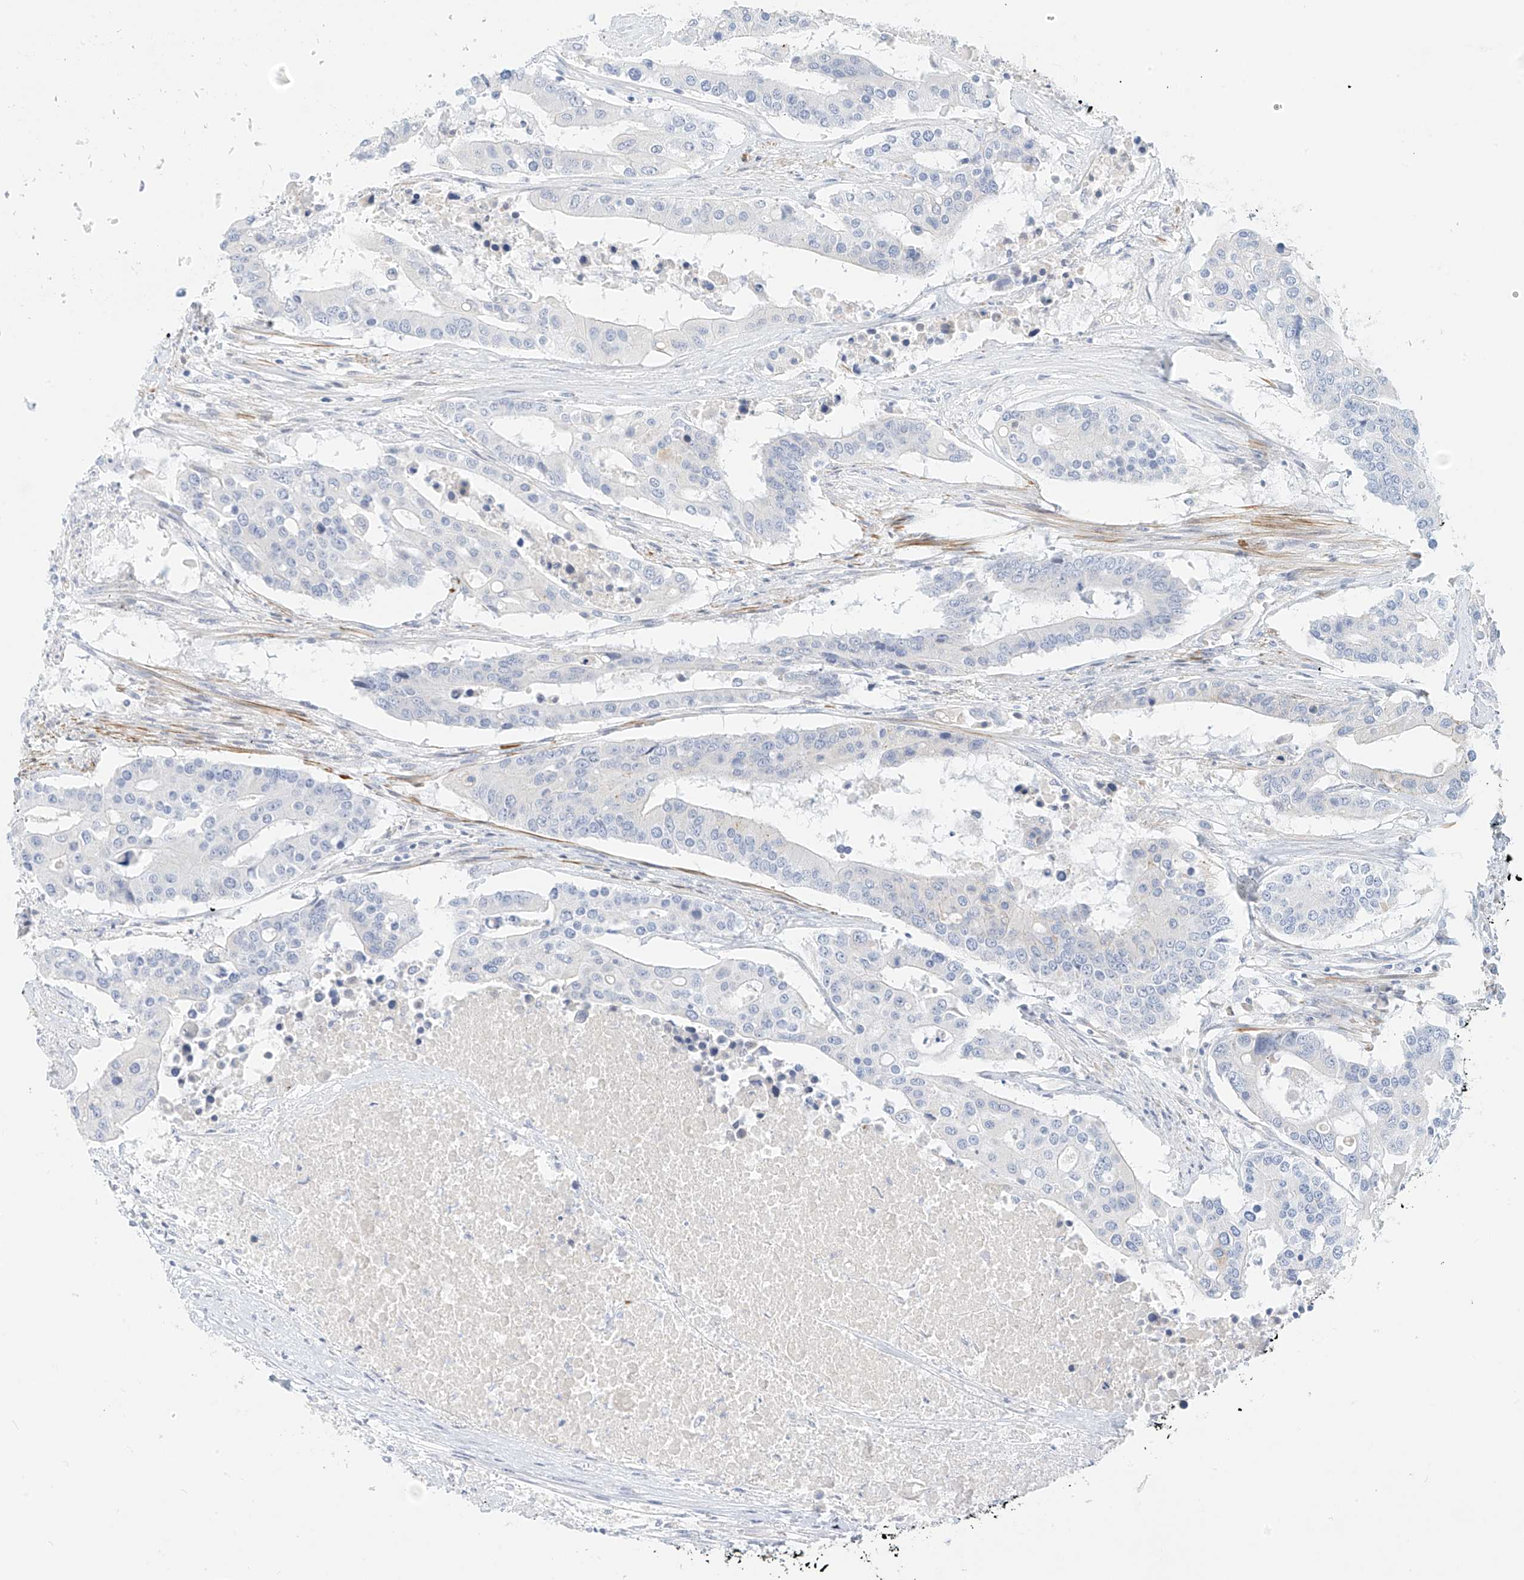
{"staining": {"intensity": "negative", "quantity": "none", "location": "none"}, "tissue": "colorectal cancer", "cell_type": "Tumor cells", "image_type": "cancer", "snomed": [{"axis": "morphology", "description": "Adenocarcinoma, NOS"}, {"axis": "topography", "description": "Colon"}], "caption": "IHC of human colorectal adenocarcinoma reveals no expression in tumor cells. (DAB (3,3'-diaminobenzidine) IHC, high magnification).", "gene": "ST3GAL5", "patient": {"sex": "male", "age": 77}}